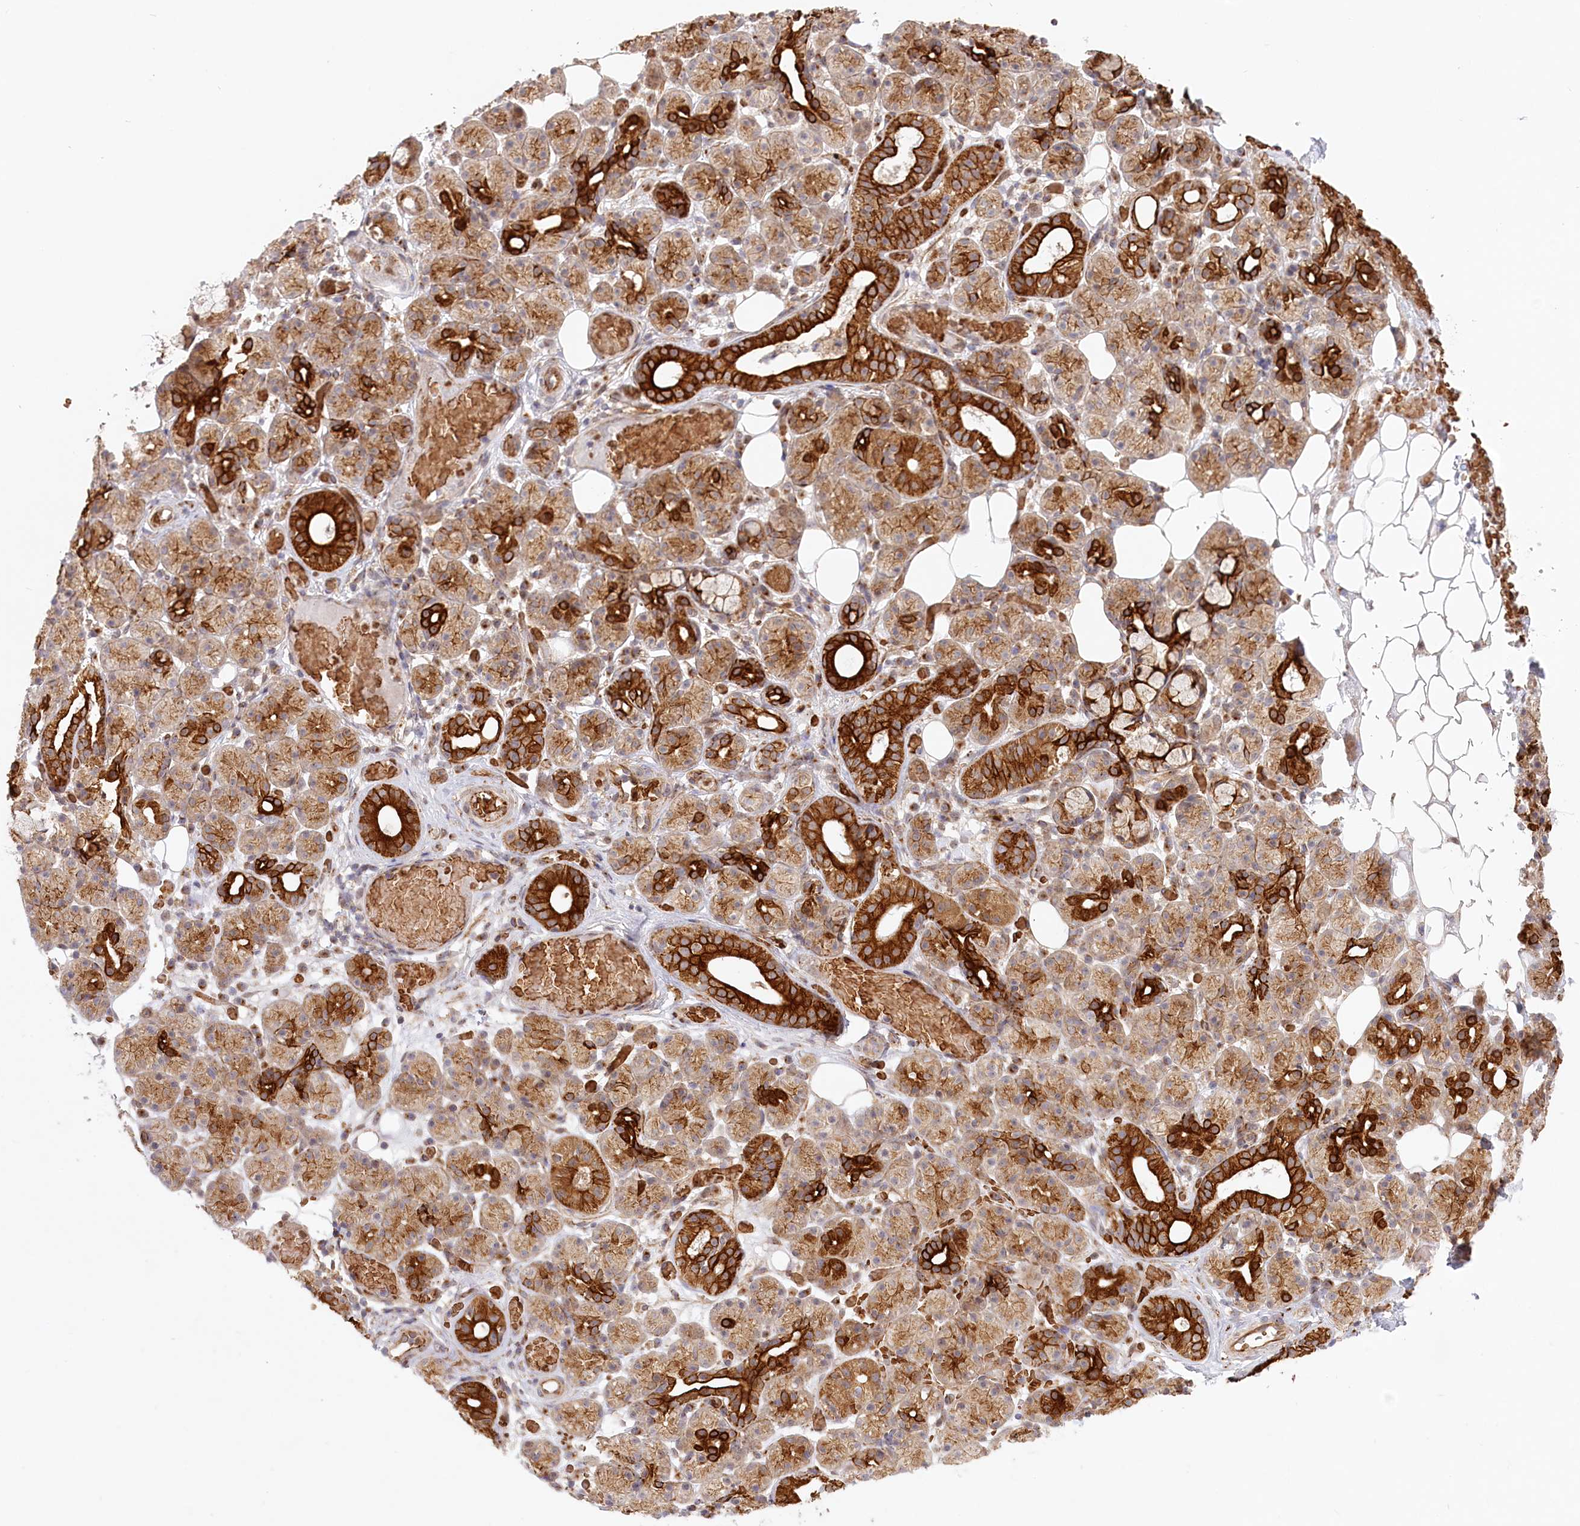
{"staining": {"intensity": "strong", "quantity": "25%-75%", "location": "cytoplasmic/membranous"}, "tissue": "salivary gland", "cell_type": "Glandular cells", "image_type": "normal", "snomed": [{"axis": "morphology", "description": "Normal tissue, NOS"}, {"axis": "topography", "description": "Salivary gland"}], "caption": "A high-resolution image shows immunohistochemistry (IHC) staining of normal salivary gland, which demonstrates strong cytoplasmic/membranous staining in about 25%-75% of glandular cells. (brown staining indicates protein expression, while blue staining denotes nuclei).", "gene": "COMMD3", "patient": {"sex": "male", "age": 63}}